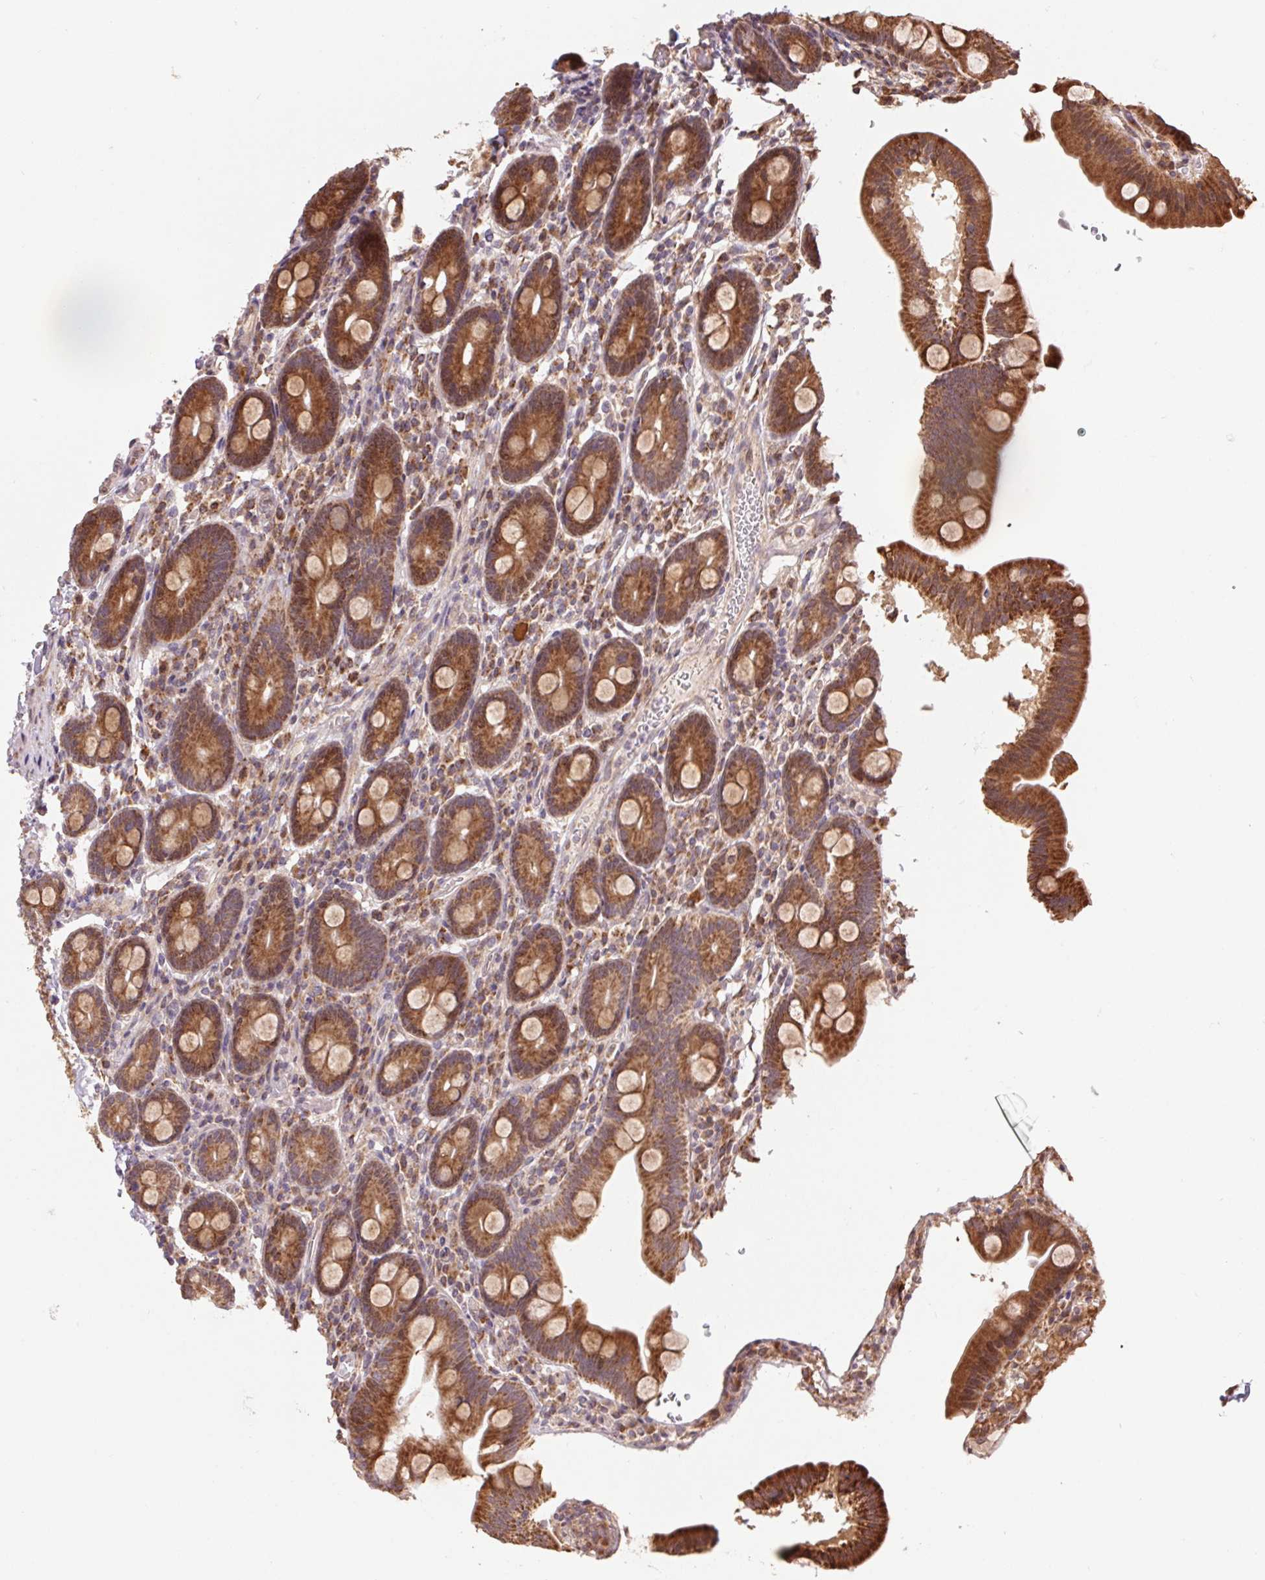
{"staining": {"intensity": "strong", "quantity": ">75%", "location": "cytoplasmic/membranous"}, "tissue": "duodenum", "cell_type": "Glandular cells", "image_type": "normal", "snomed": [{"axis": "morphology", "description": "Normal tissue, NOS"}, {"axis": "topography", "description": "Pancreas"}, {"axis": "topography", "description": "Duodenum"}], "caption": "Immunohistochemical staining of benign duodenum shows >75% levels of strong cytoplasmic/membranous protein staining in approximately >75% of glandular cells.", "gene": "PDHA1", "patient": {"sex": "male", "age": 59}}